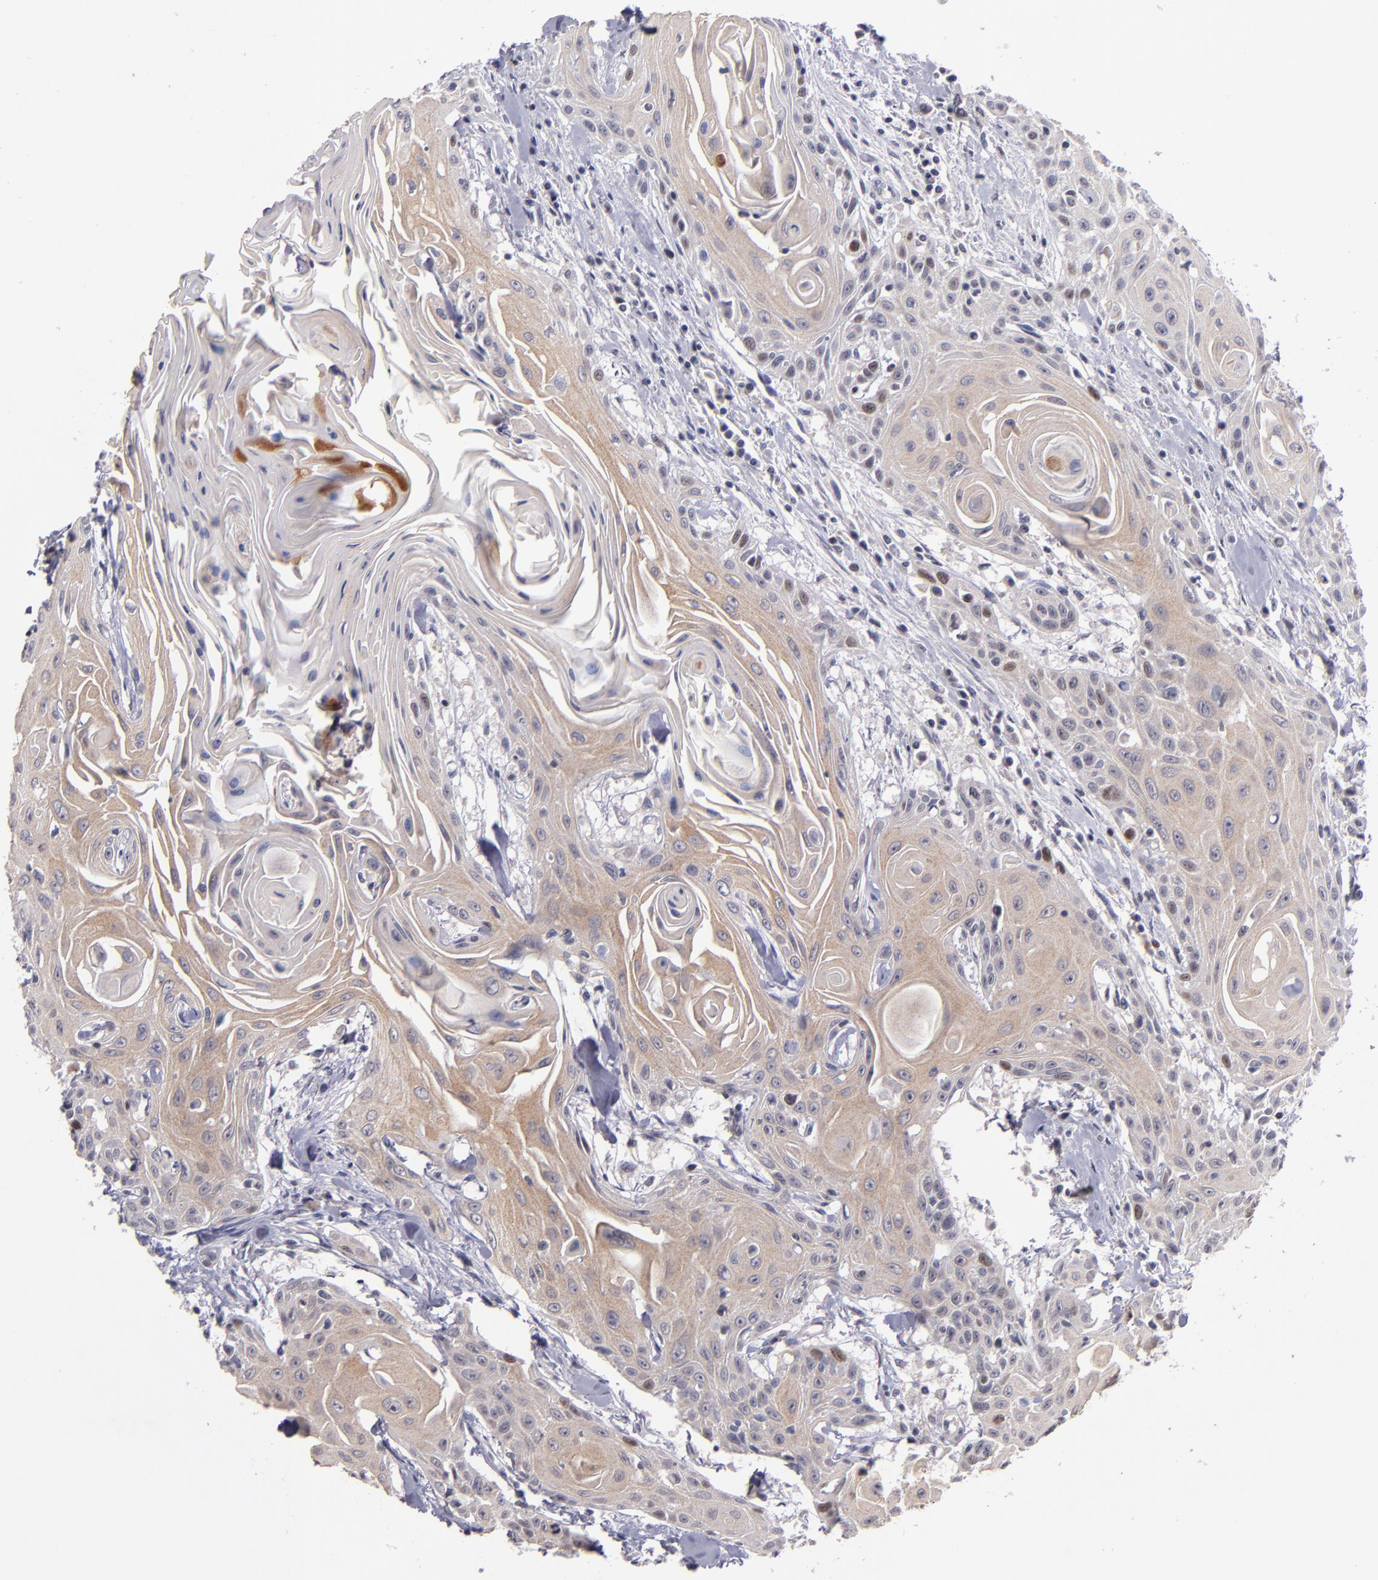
{"staining": {"intensity": "weak", "quantity": "<25%", "location": "cytoplasmic/membranous,nuclear"}, "tissue": "head and neck cancer", "cell_type": "Tumor cells", "image_type": "cancer", "snomed": [{"axis": "morphology", "description": "Squamous cell carcinoma, NOS"}, {"axis": "morphology", "description": "Squamous cell carcinoma, metastatic, NOS"}, {"axis": "topography", "description": "Lymph node"}, {"axis": "topography", "description": "Salivary gland"}, {"axis": "topography", "description": "Head-Neck"}], "caption": "The immunohistochemistry histopathology image has no significant staining in tumor cells of head and neck cancer (squamous cell carcinoma) tissue.", "gene": "CDC7", "patient": {"sex": "female", "age": 74}}